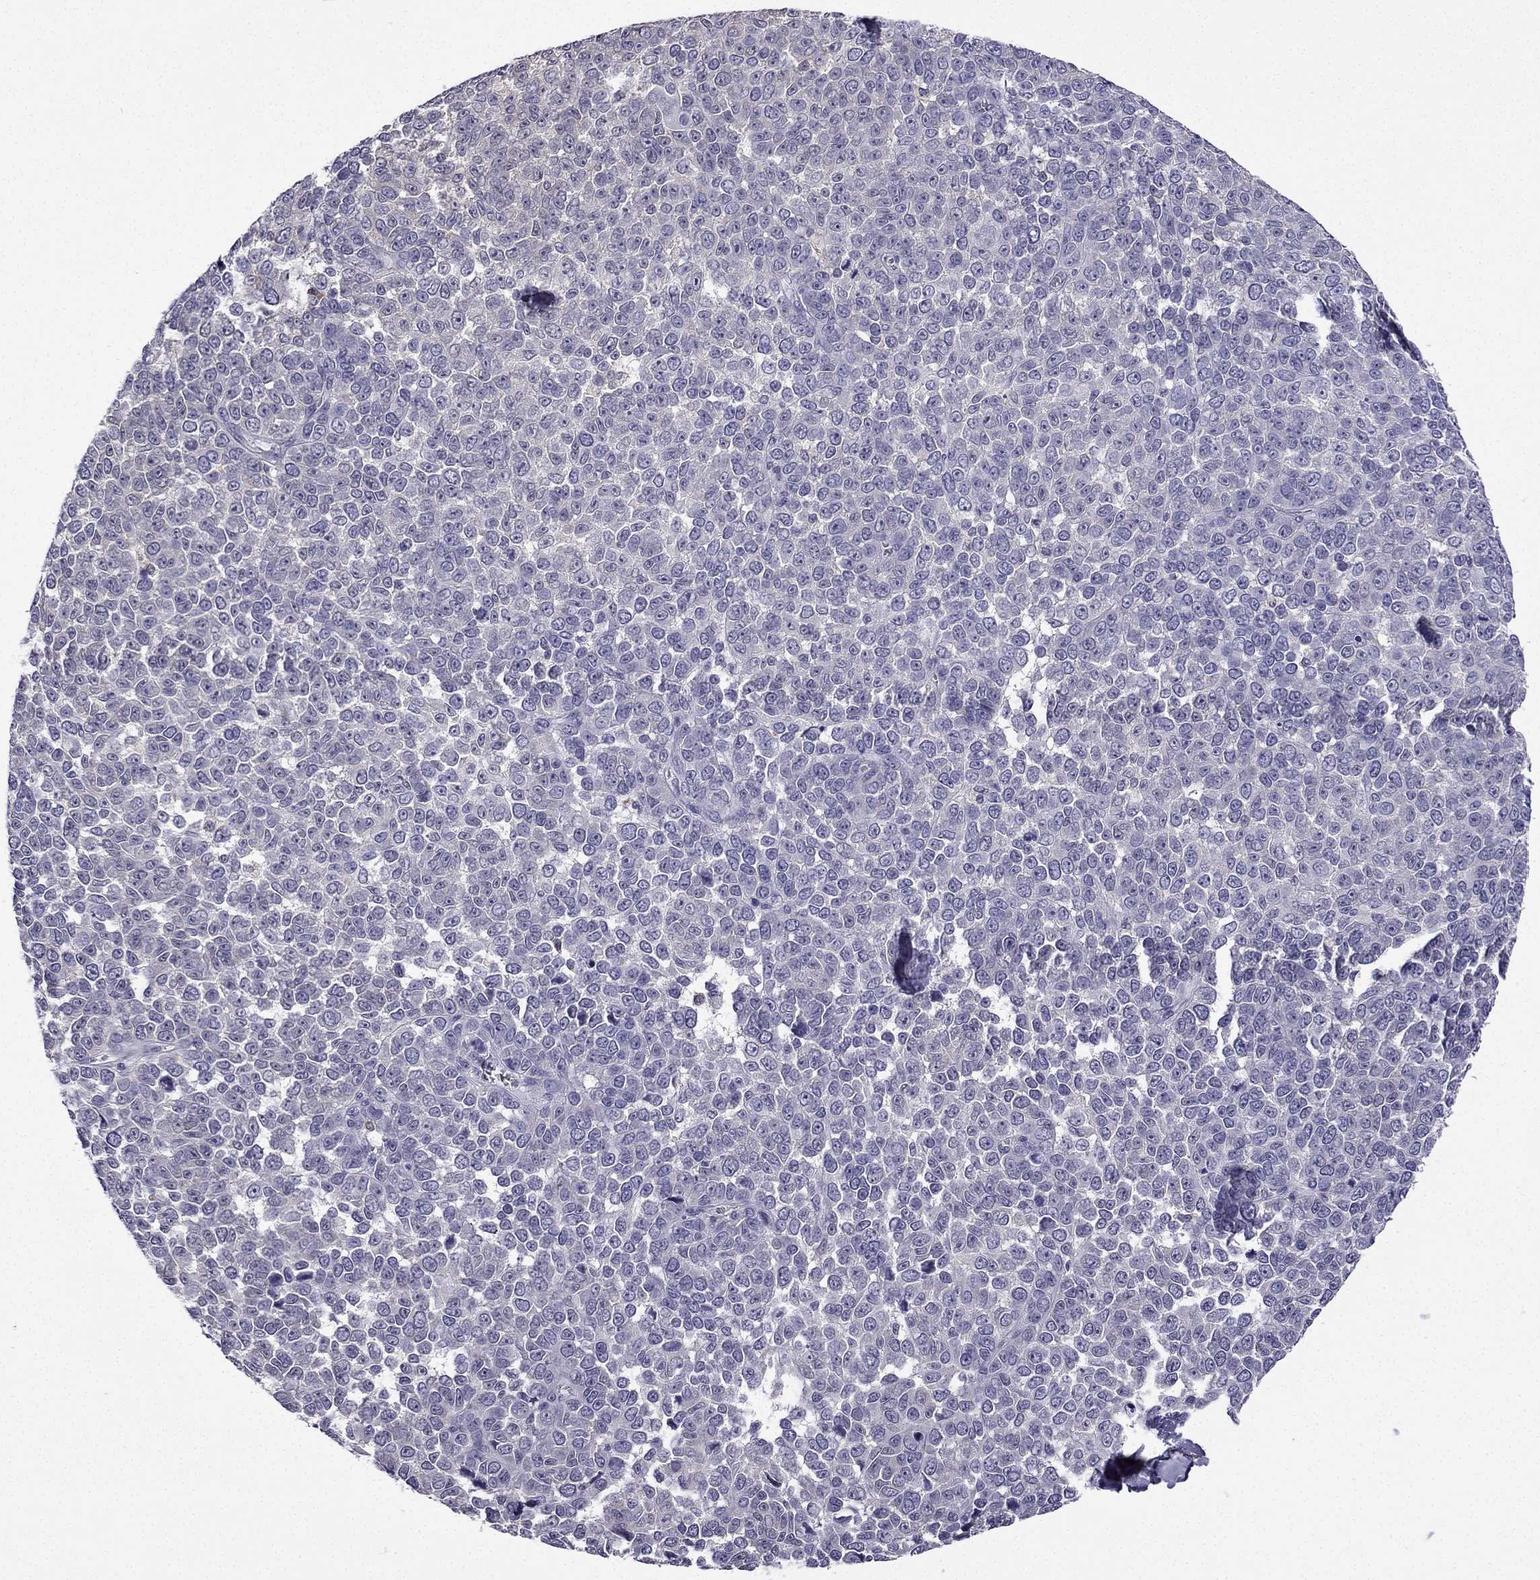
{"staining": {"intensity": "negative", "quantity": "none", "location": "none"}, "tissue": "melanoma", "cell_type": "Tumor cells", "image_type": "cancer", "snomed": [{"axis": "morphology", "description": "Malignant melanoma, NOS"}, {"axis": "topography", "description": "Skin"}], "caption": "There is no significant expression in tumor cells of melanoma. Brightfield microscopy of immunohistochemistry (IHC) stained with DAB (brown) and hematoxylin (blue), captured at high magnification.", "gene": "CCK", "patient": {"sex": "female", "age": 95}}